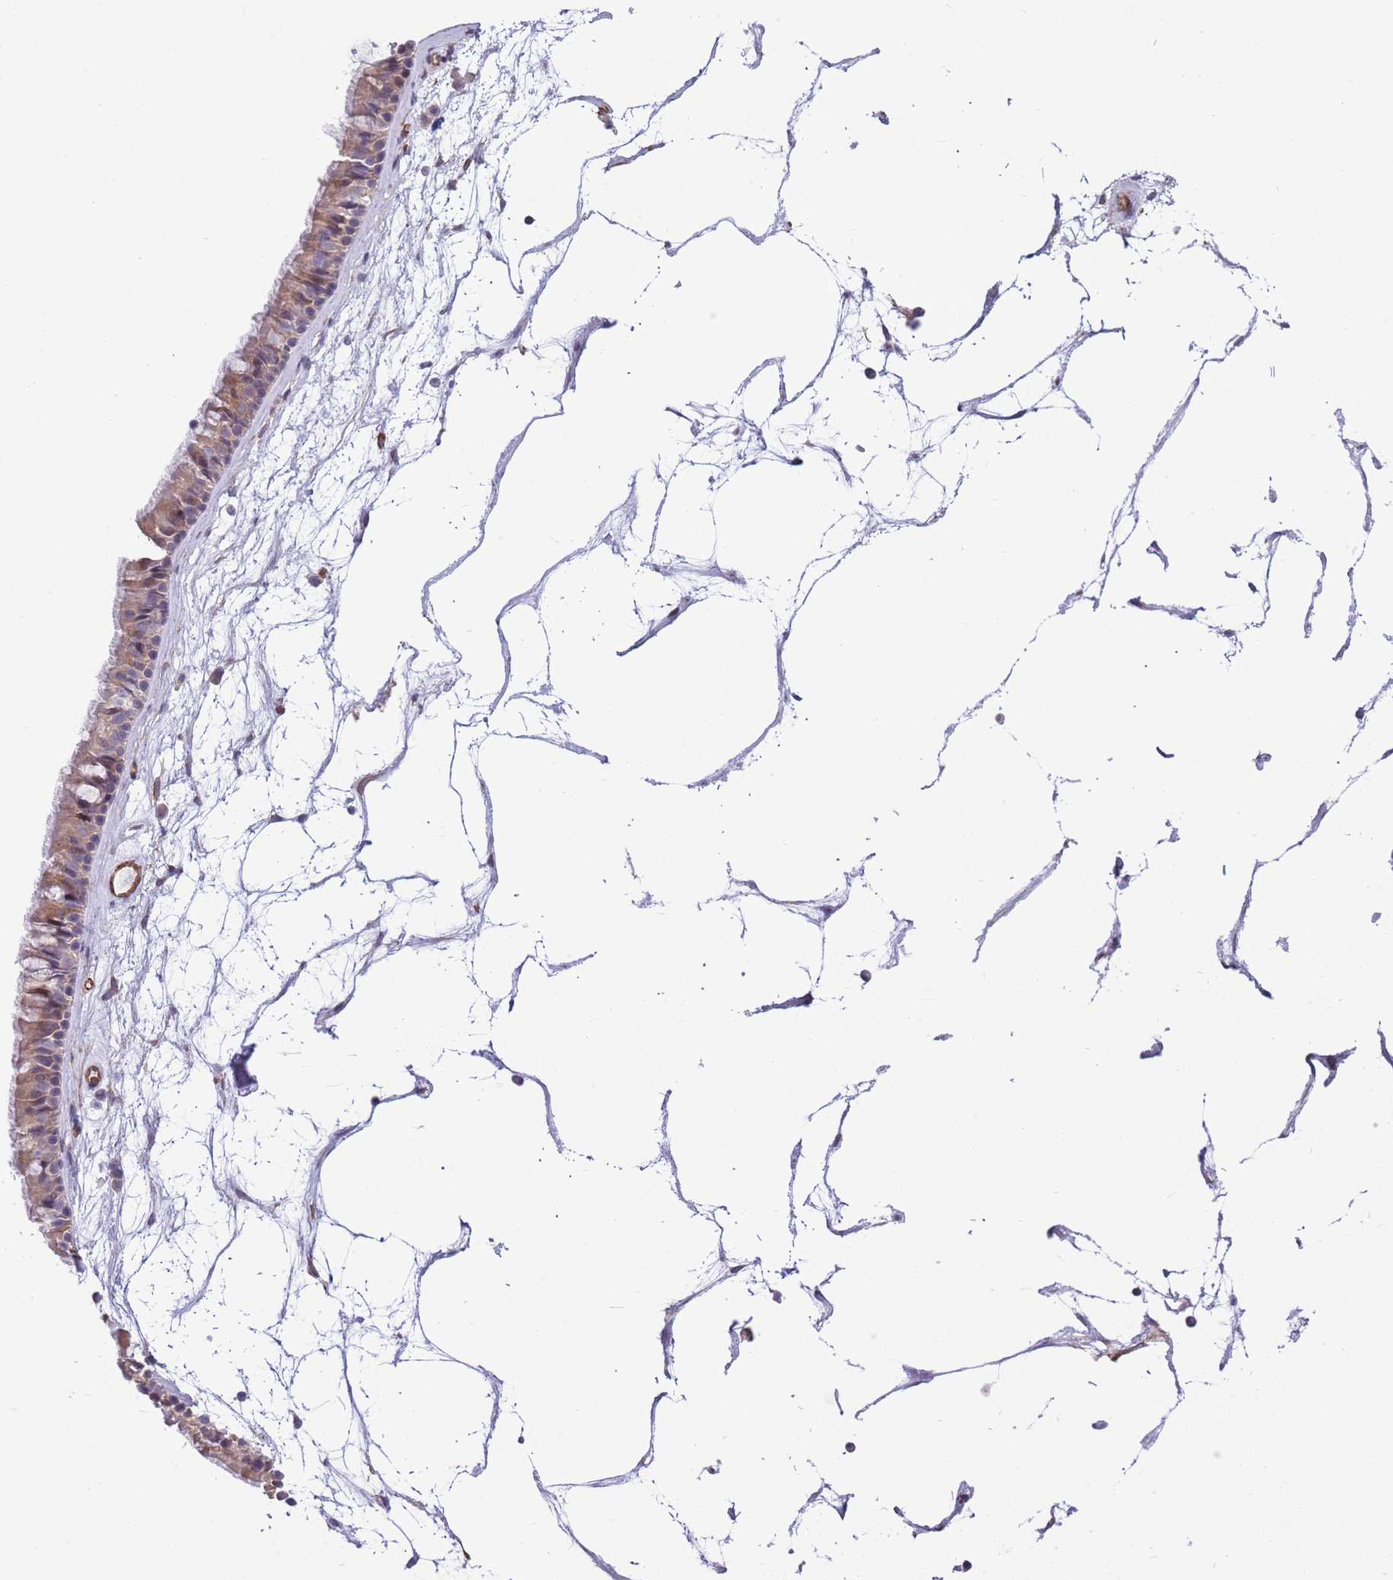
{"staining": {"intensity": "weak", "quantity": ">75%", "location": "cytoplasmic/membranous"}, "tissue": "nasopharynx", "cell_type": "Respiratory epithelial cells", "image_type": "normal", "snomed": [{"axis": "morphology", "description": "Normal tissue, NOS"}, {"axis": "topography", "description": "Nasopharynx"}], "caption": "Immunohistochemical staining of benign human nasopharynx shows weak cytoplasmic/membranous protein positivity in about >75% of respiratory epithelial cells.", "gene": "GAS2L3", "patient": {"sex": "male", "age": 64}}